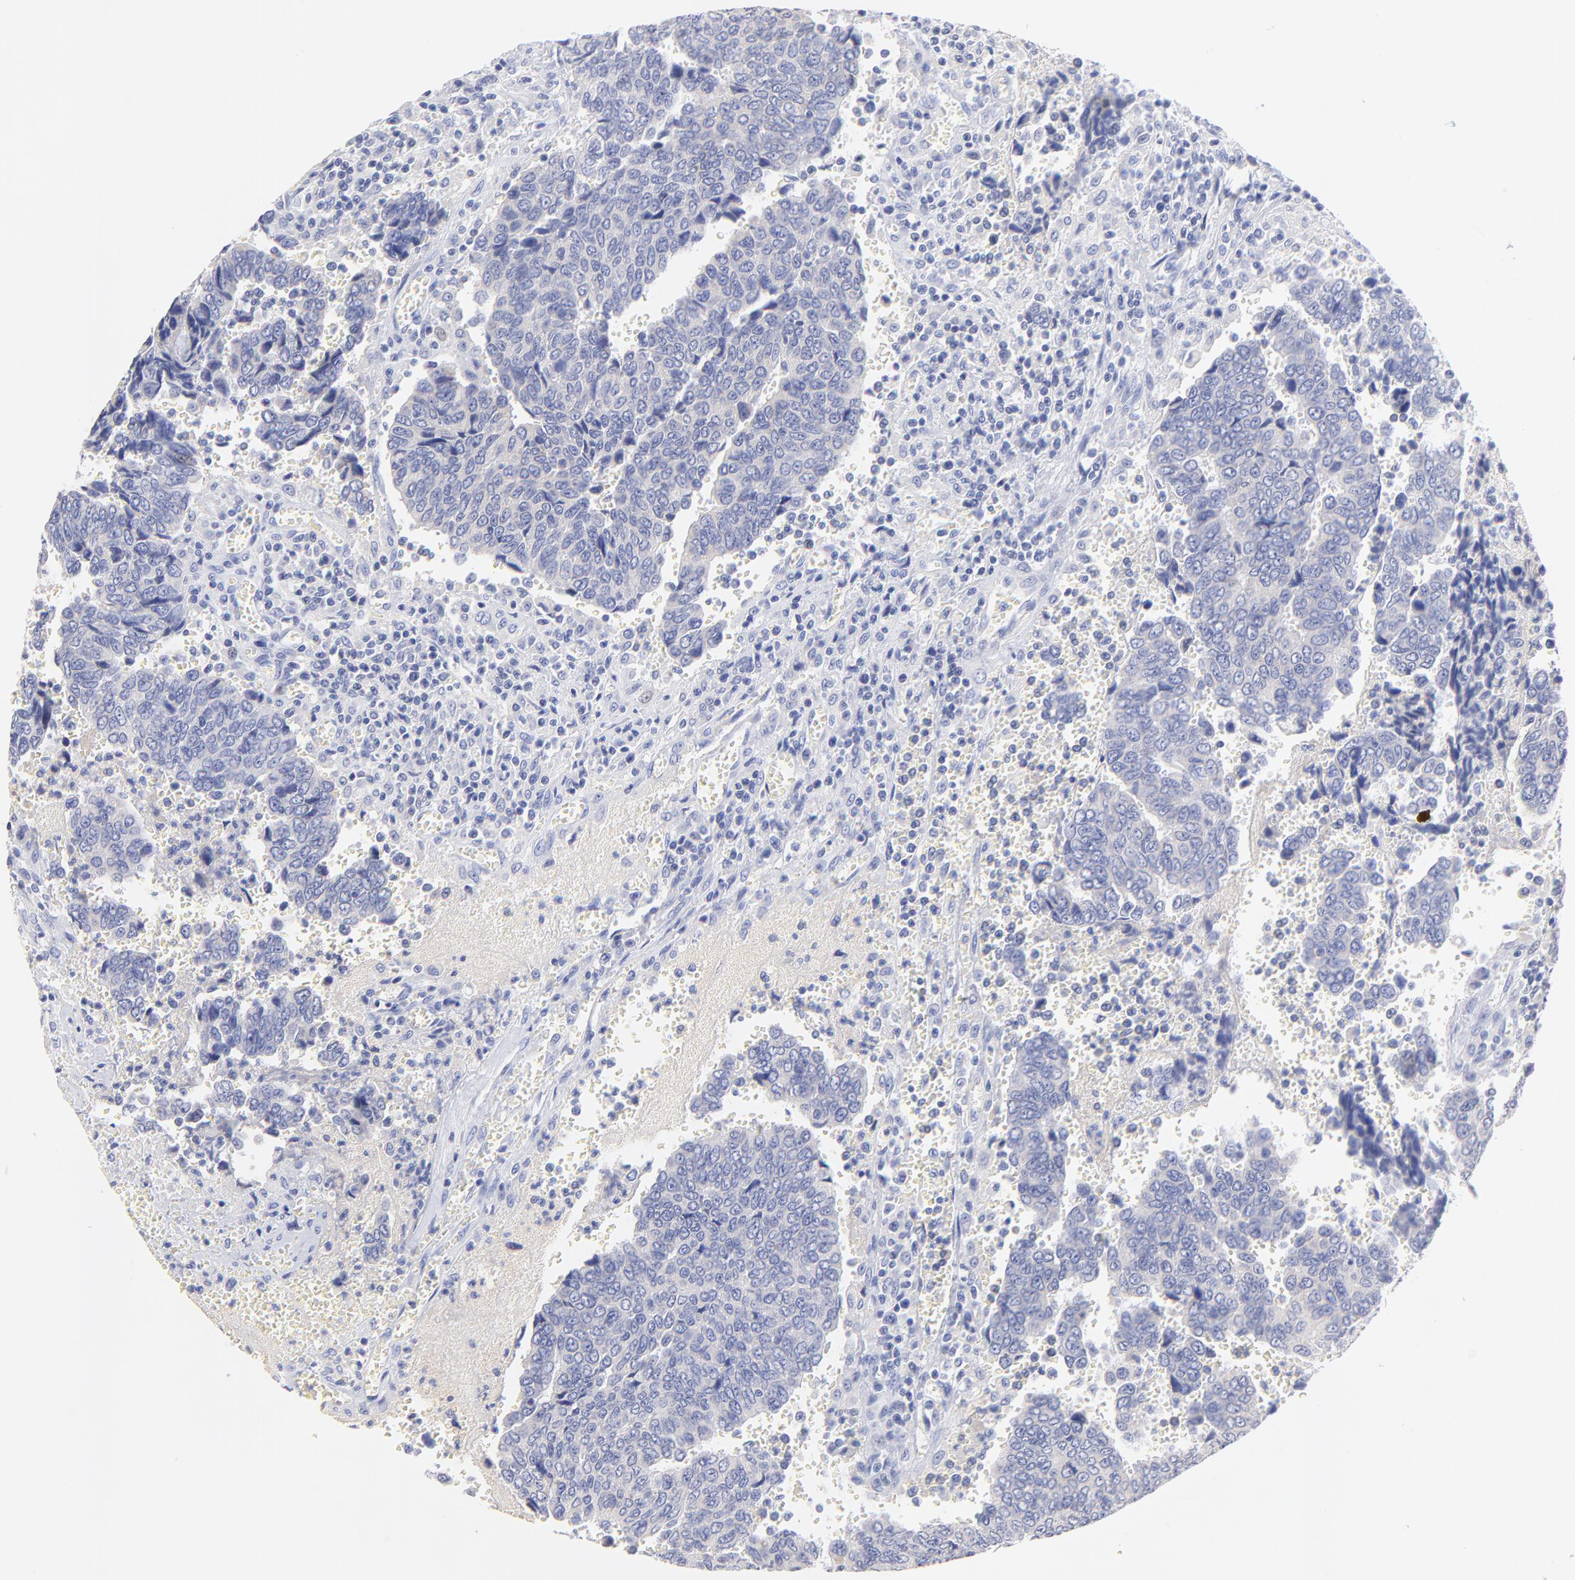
{"staining": {"intensity": "negative", "quantity": "none", "location": "none"}, "tissue": "urothelial cancer", "cell_type": "Tumor cells", "image_type": "cancer", "snomed": [{"axis": "morphology", "description": "Urothelial carcinoma, High grade"}, {"axis": "topography", "description": "Urinary bladder"}], "caption": "This is an immunohistochemistry (IHC) photomicrograph of human urothelial cancer. There is no expression in tumor cells.", "gene": "EBP", "patient": {"sex": "male", "age": 86}}